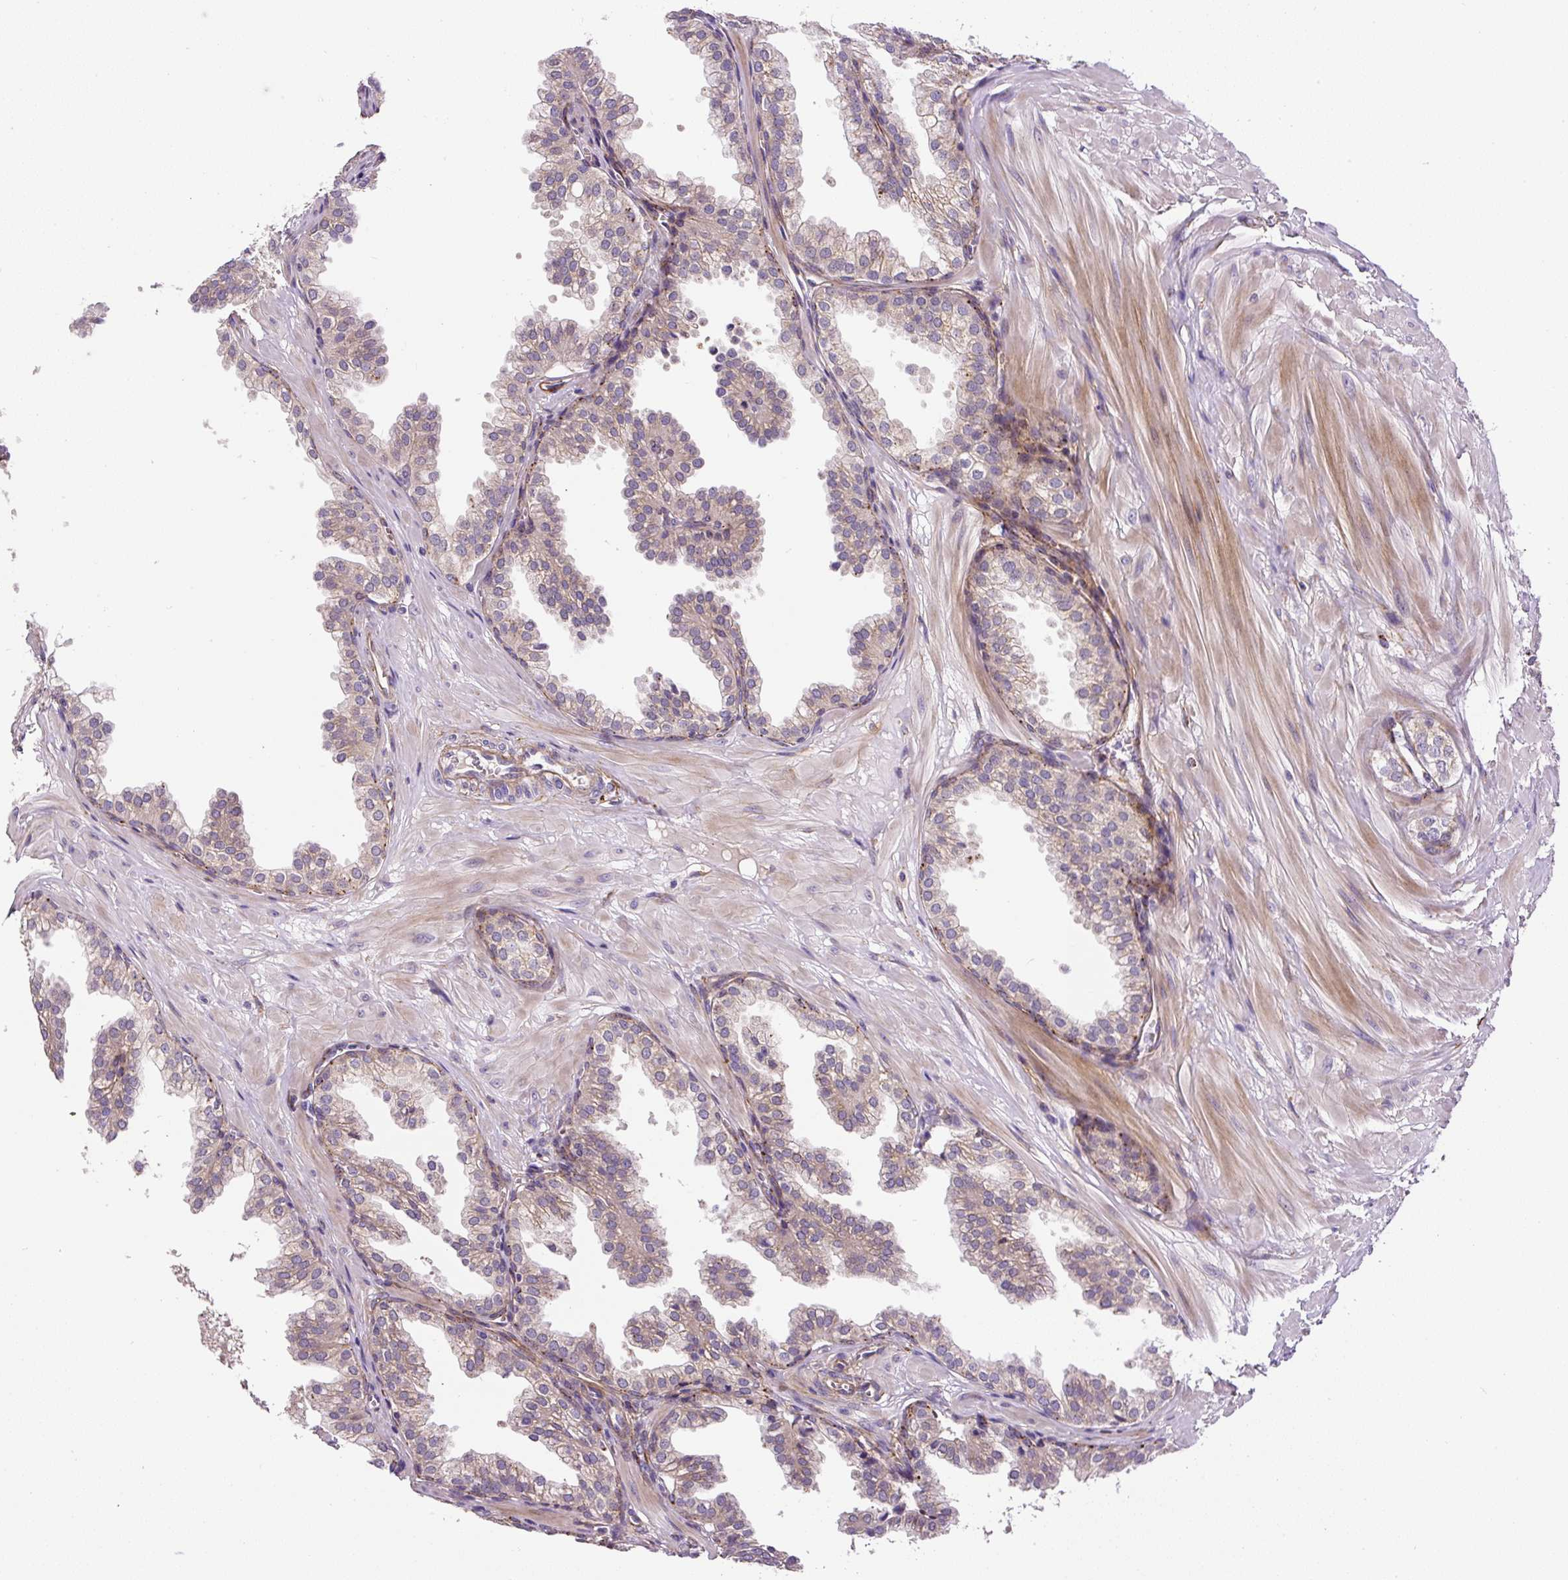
{"staining": {"intensity": "moderate", "quantity": "<25%", "location": "cytoplasmic/membranous"}, "tissue": "prostate", "cell_type": "Glandular cells", "image_type": "normal", "snomed": [{"axis": "morphology", "description": "Normal tissue, NOS"}, {"axis": "topography", "description": "Prostate"}, {"axis": "topography", "description": "Peripheral nerve tissue"}], "caption": "This micrograph demonstrates benign prostate stained with immunohistochemistry to label a protein in brown. The cytoplasmic/membranous of glandular cells show moderate positivity for the protein. Nuclei are counter-stained blue.", "gene": "RNF170", "patient": {"sex": "male", "age": 55}}